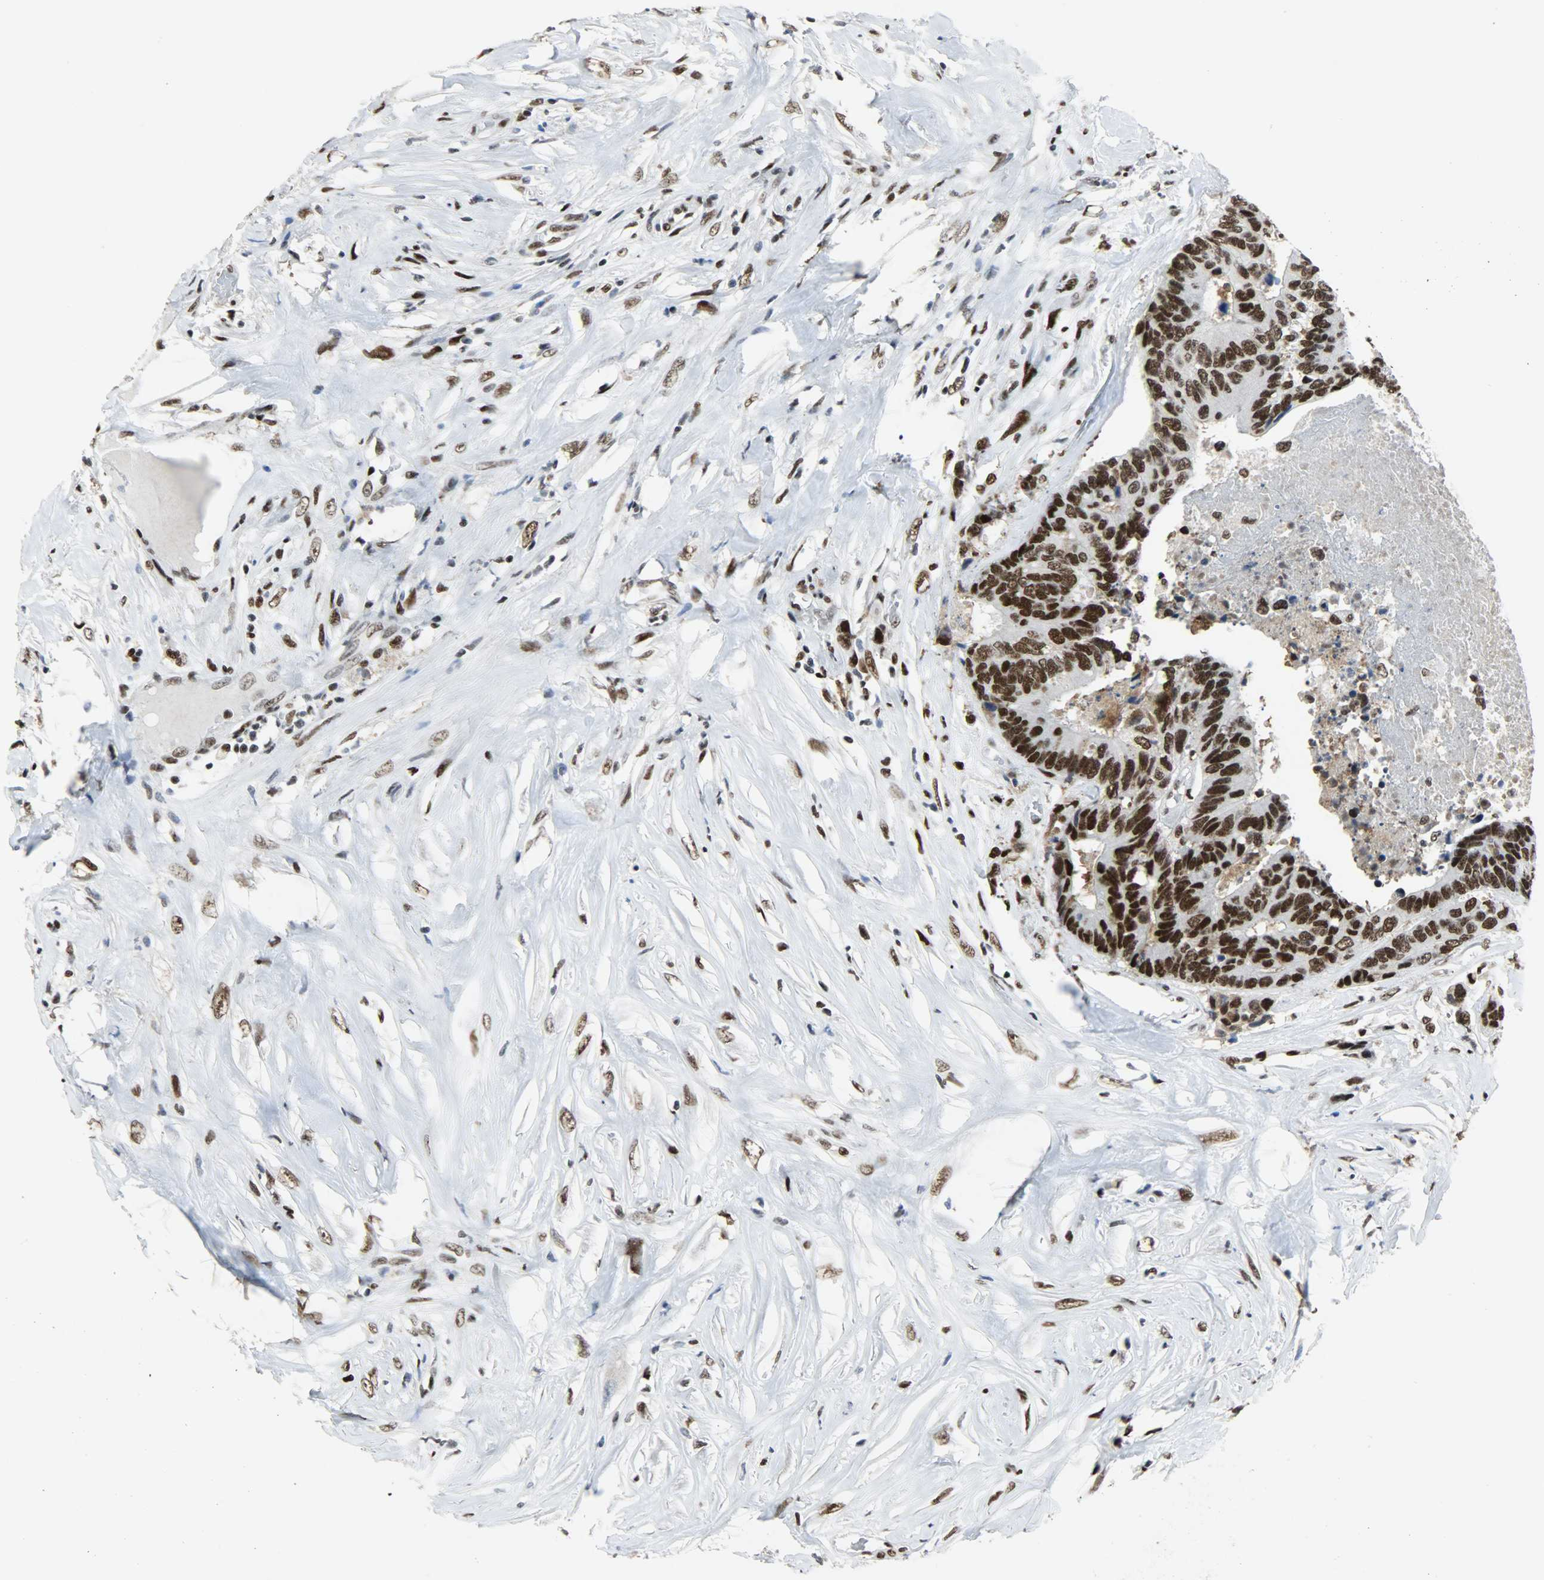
{"staining": {"intensity": "strong", "quantity": ">75%", "location": "nuclear"}, "tissue": "colorectal cancer", "cell_type": "Tumor cells", "image_type": "cancer", "snomed": [{"axis": "morphology", "description": "Adenocarcinoma, NOS"}, {"axis": "topography", "description": "Rectum"}], "caption": "Strong nuclear expression is identified in about >75% of tumor cells in colorectal cancer (adenocarcinoma).", "gene": "SSB", "patient": {"sex": "male", "age": 55}}